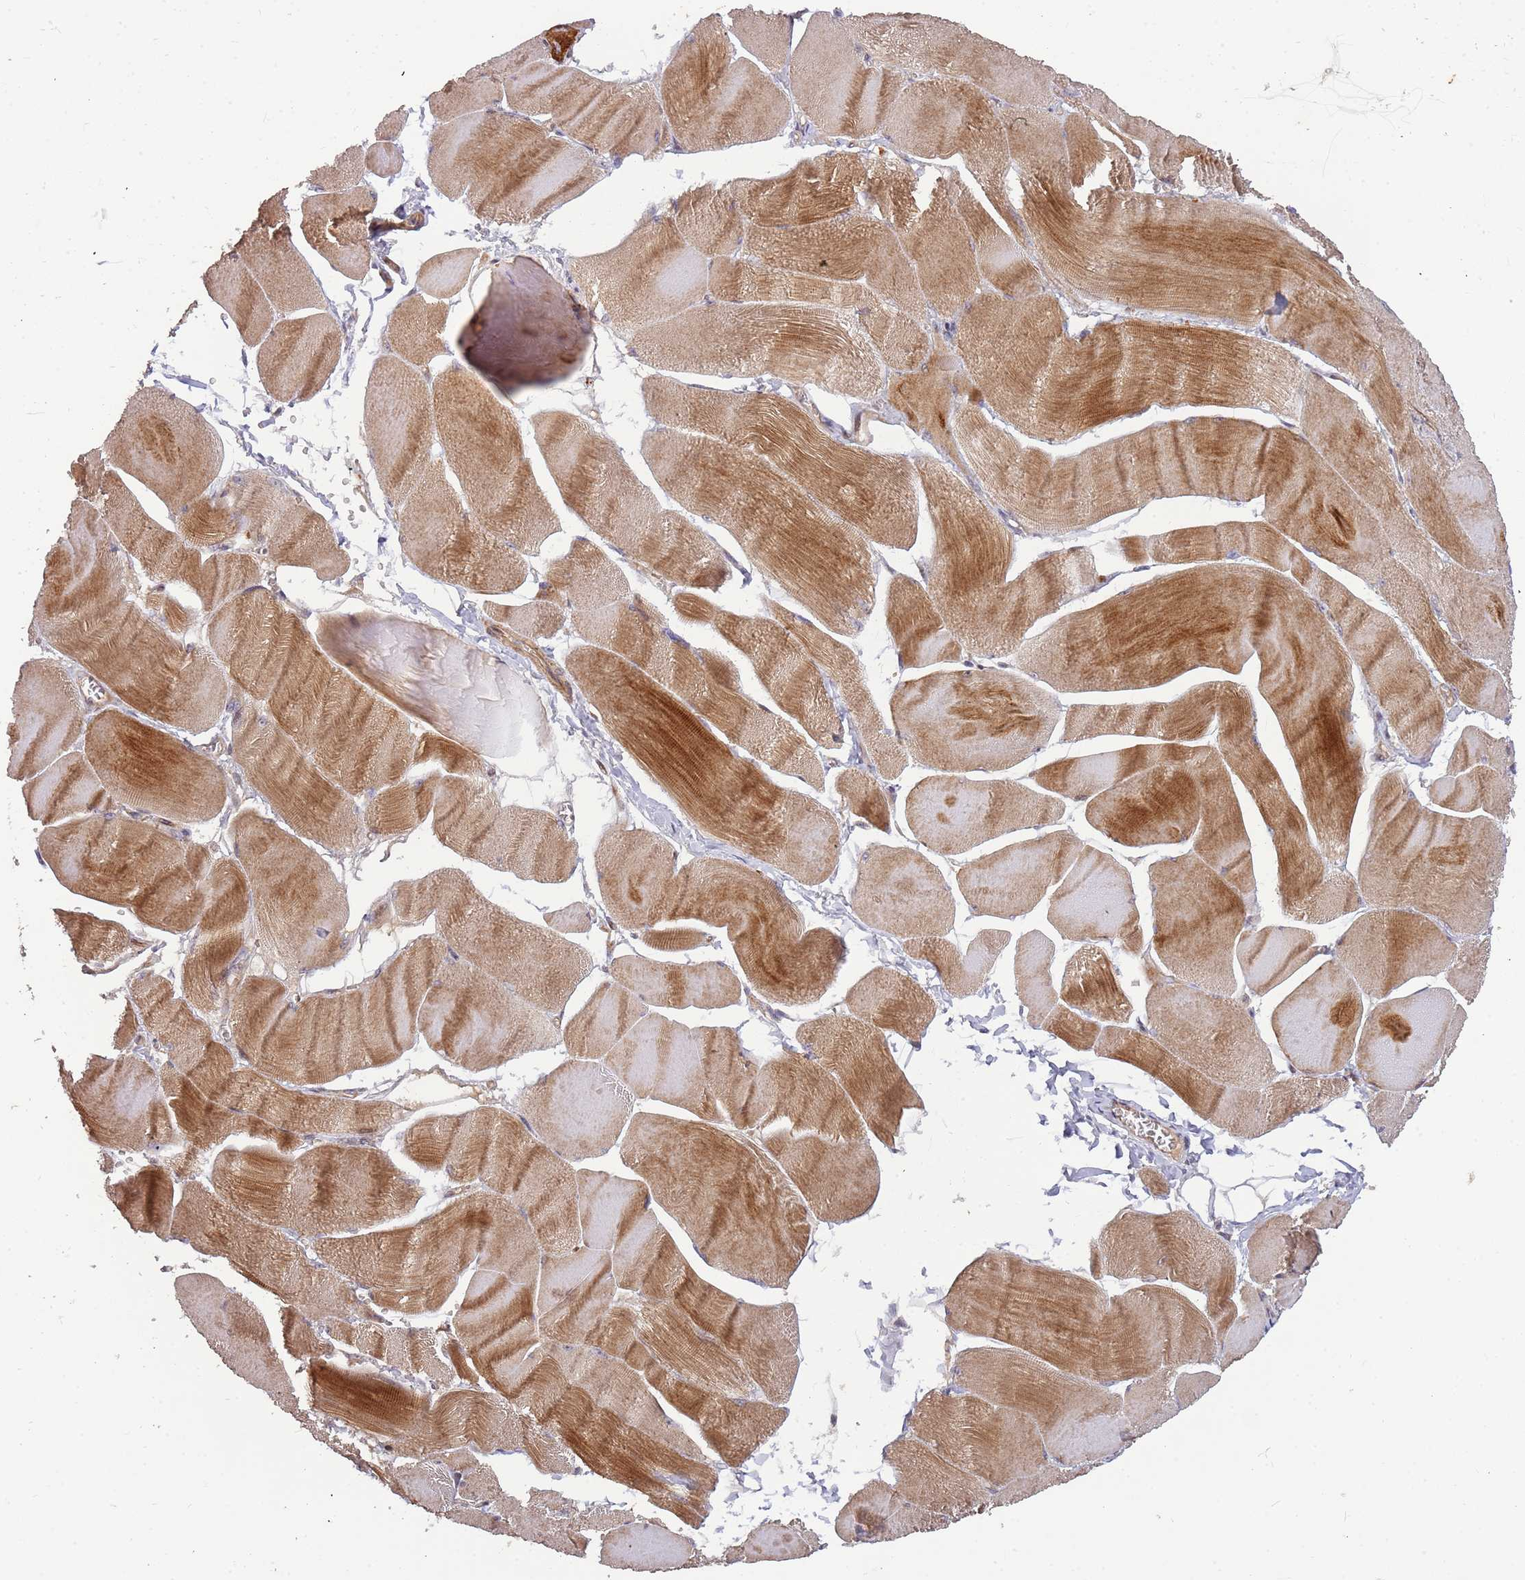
{"staining": {"intensity": "moderate", "quantity": ">75%", "location": "cytoplasmic/membranous,nuclear"}, "tissue": "skeletal muscle", "cell_type": "Myocytes", "image_type": "normal", "snomed": [{"axis": "morphology", "description": "Normal tissue, NOS"}, {"axis": "morphology", "description": "Basal cell carcinoma"}, {"axis": "topography", "description": "Skeletal muscle"}], "caption": "Brown immunohistochemical staining in benign human skeletal muscle exhibits moderate cytoplasmic/membranous,nuclear expression in approximately >75% of myocytes.", "gene": "TRAPPC6B", "patient": {"sex": "female", "age": 64}}